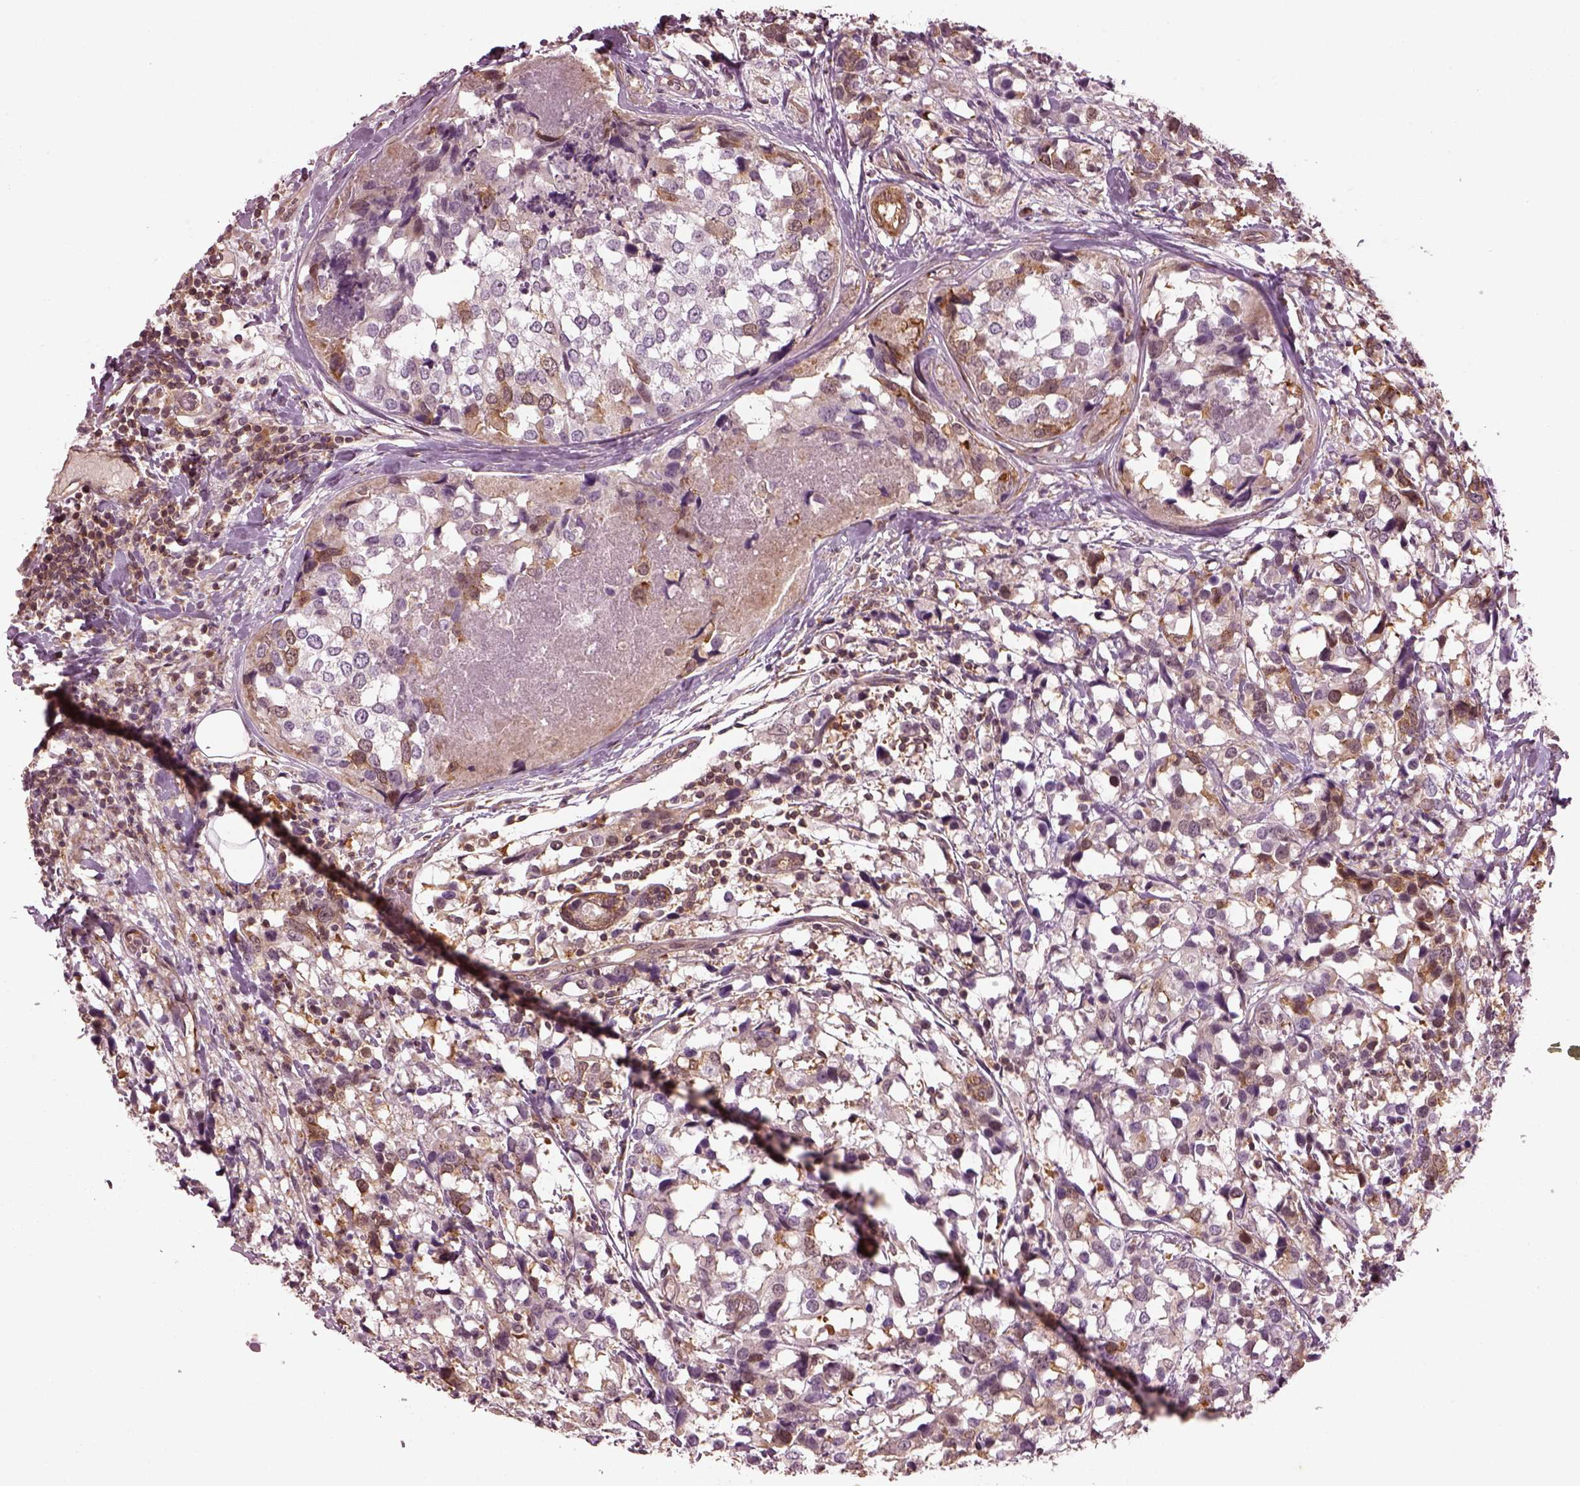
{"staining": {"intensity": "weak", "quantity": "25%-75%", "location": "cytoplasmic/membranous"}, "tissue": "breast cancer", "cell_type": "Tumor cells", "image_type": "cancer", "snomed": [{"axis": "morphology", "description": "Lobular carcinoma"}, {"axis": "topography", "description": "Breast"}], "caption": "Protein analysis of lobular carcinoma (breast) tissue exhibits weak cytoplasmic/membranous staining in approximately 25%-75% of tumor cells.", "gene": "LSM14A", "patient": {"sex": "female", "age": 59}}